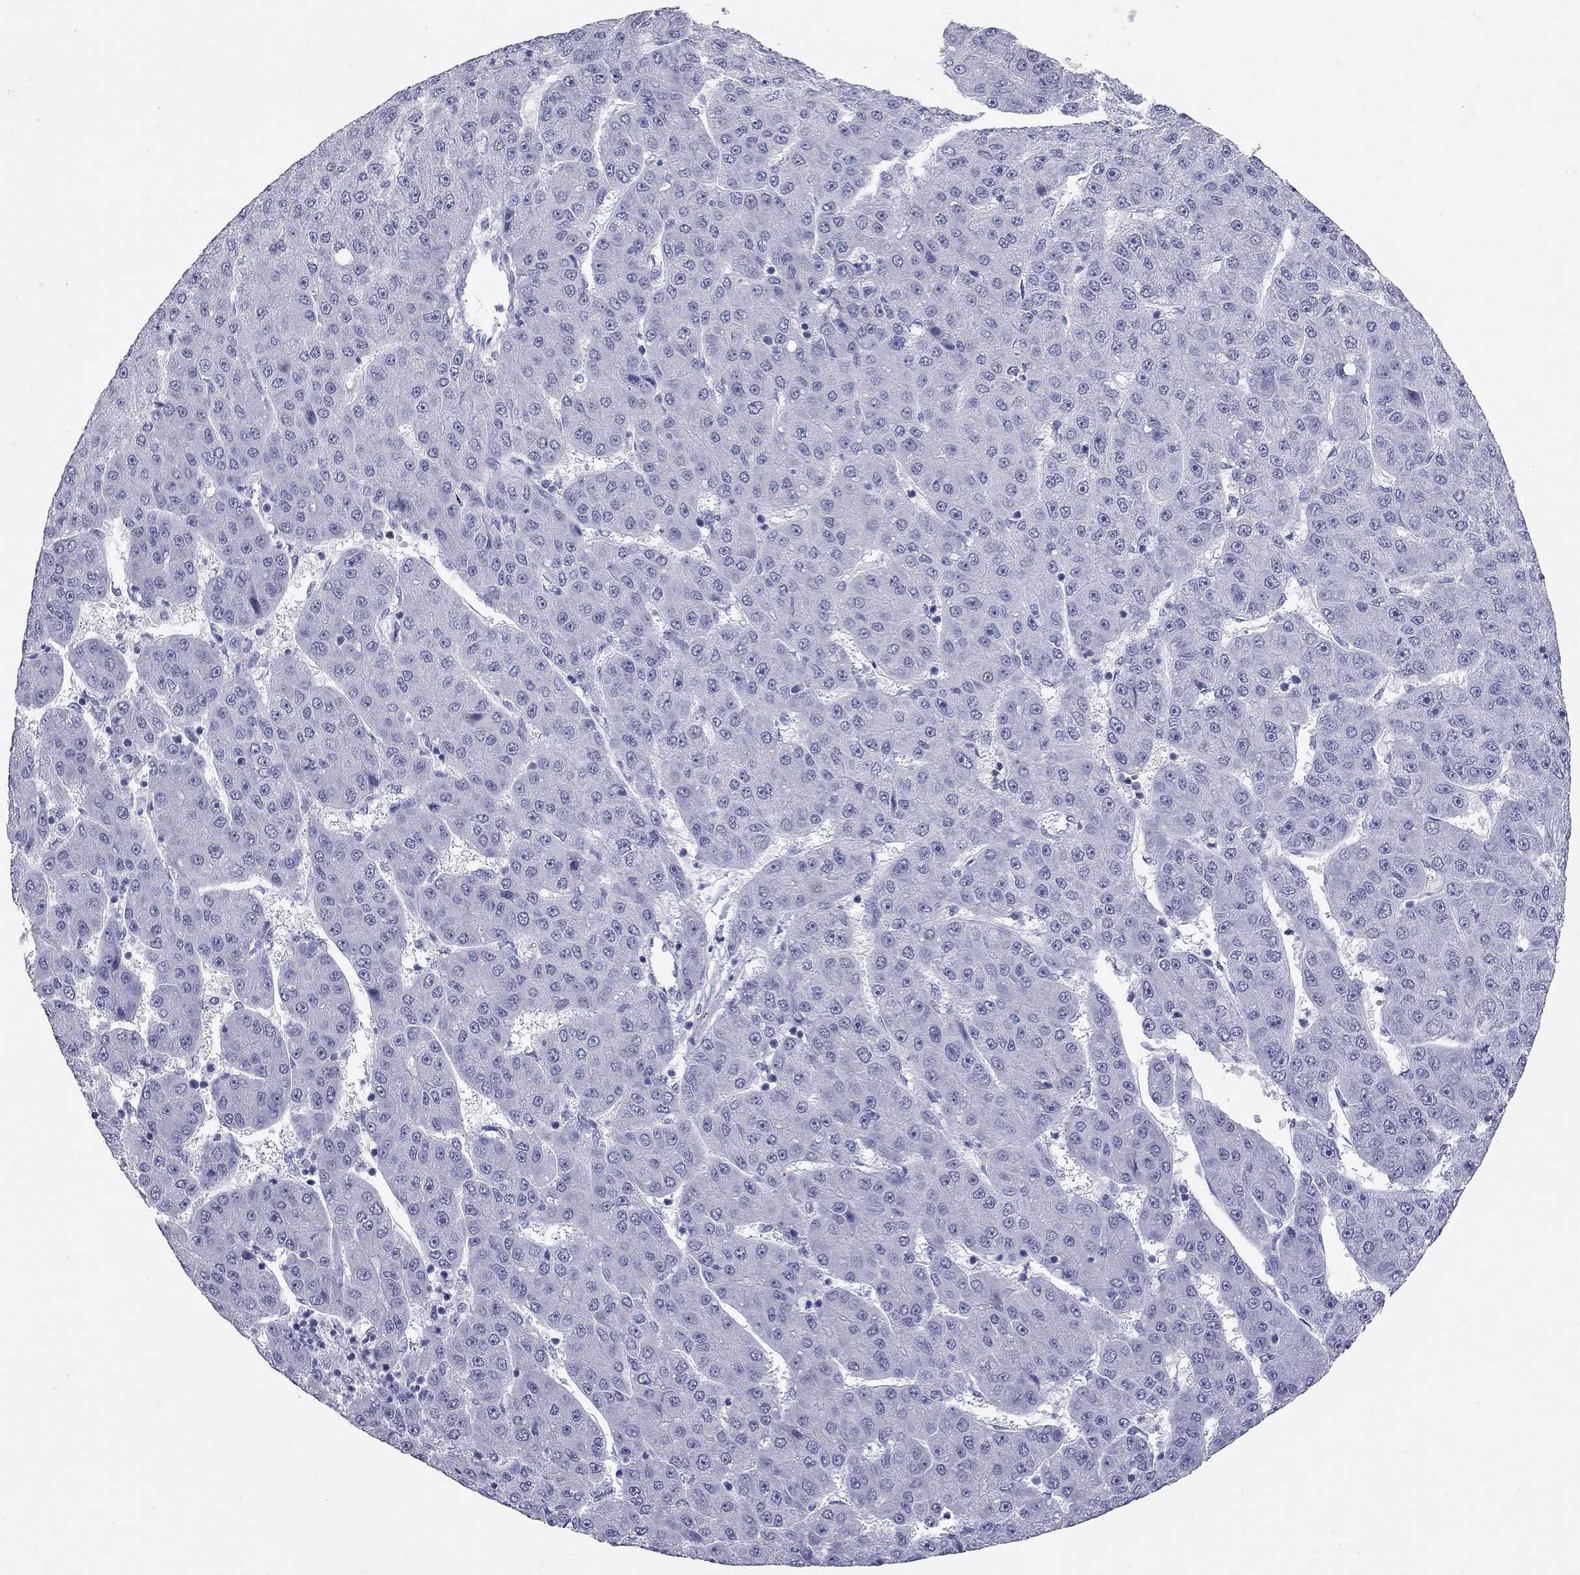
{"staining": {"intensity": "negative", "quantity": "none", "location": "none"}, "tissue": "liver cancer", "cell_type": "Tumor cells", "image_type": "cancer", "snomed": [{"axis": "morphology", "description": "Carcinoma, Hepatocellular, NOS"}, {"axis": "topography", "description": "Liver"}], "caption": "Tumor cells are negative for brown protein staining in hepatocellular carcinoma (liver).", "gene": "C8orf88", "patient": {"sex": "male", "age": 67}}